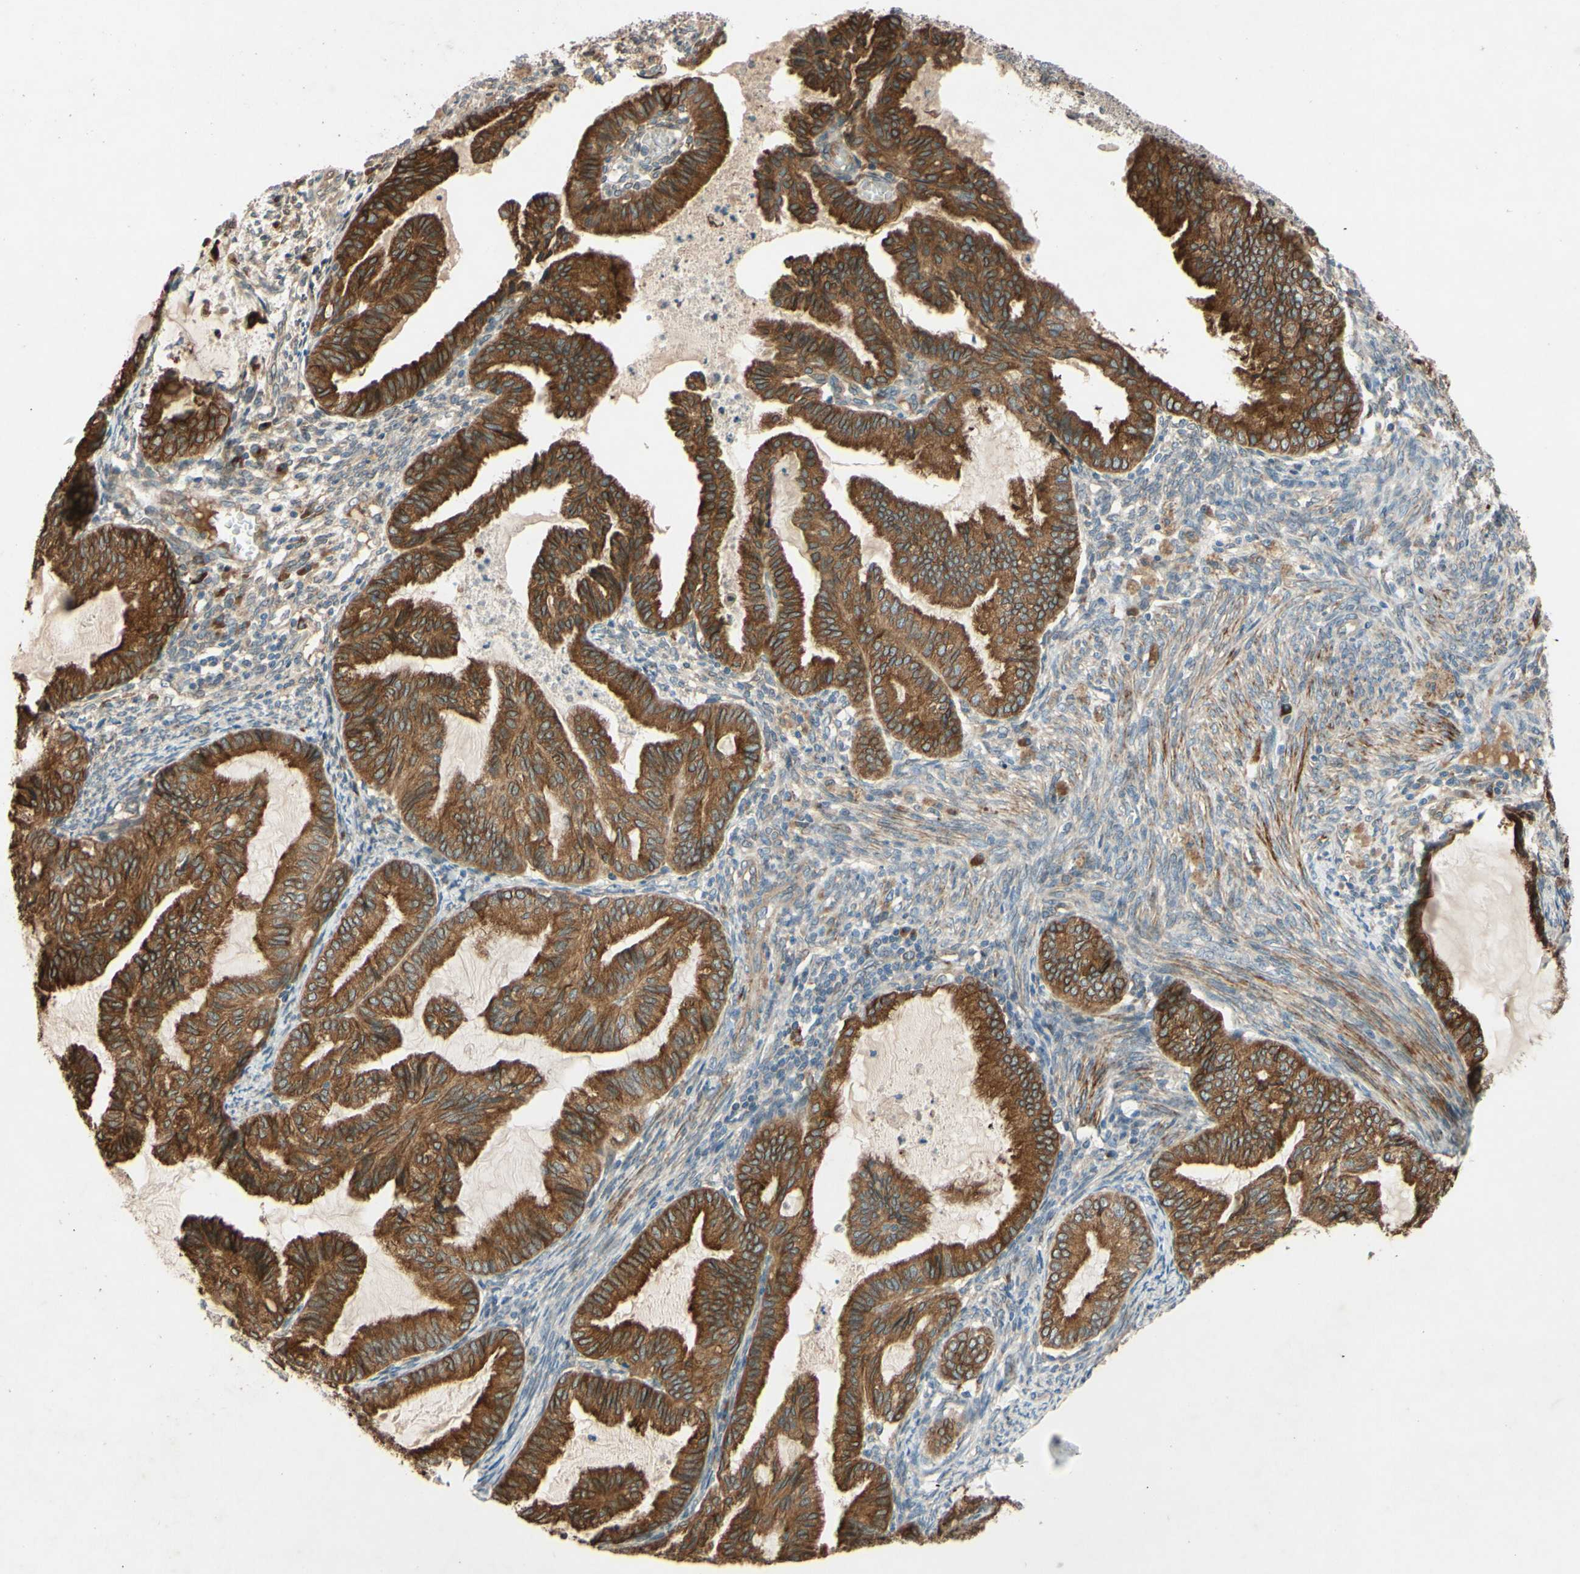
{"staining": {"intensity": "strong", "quantity": ">75%", "location": "cytoplasmic/membranous,nuclear"}, "tissue": "cervical cancer", "cell_type": "Tumor cells", "image_type": "cancer", "snomed": [{"axis": "morphology", "description": "Normal tissue, NOS"}, {"axis": "morphology", "description": "Adenocarcinoma, NOS"}, {"axis": "topography", "description": "Cervix"}, {"axis": "topography", "description": "Endometrium"}], "caption": "This is an image of immunohistochemistry (IHC) staining of cervical cancer (adenocarcinoma), which shows strong expression in the cytoplasmic/membranous and nuclear of tumor cells.", "gene": "PTPRU", "patient": {"sex": "female", "age": 86}}